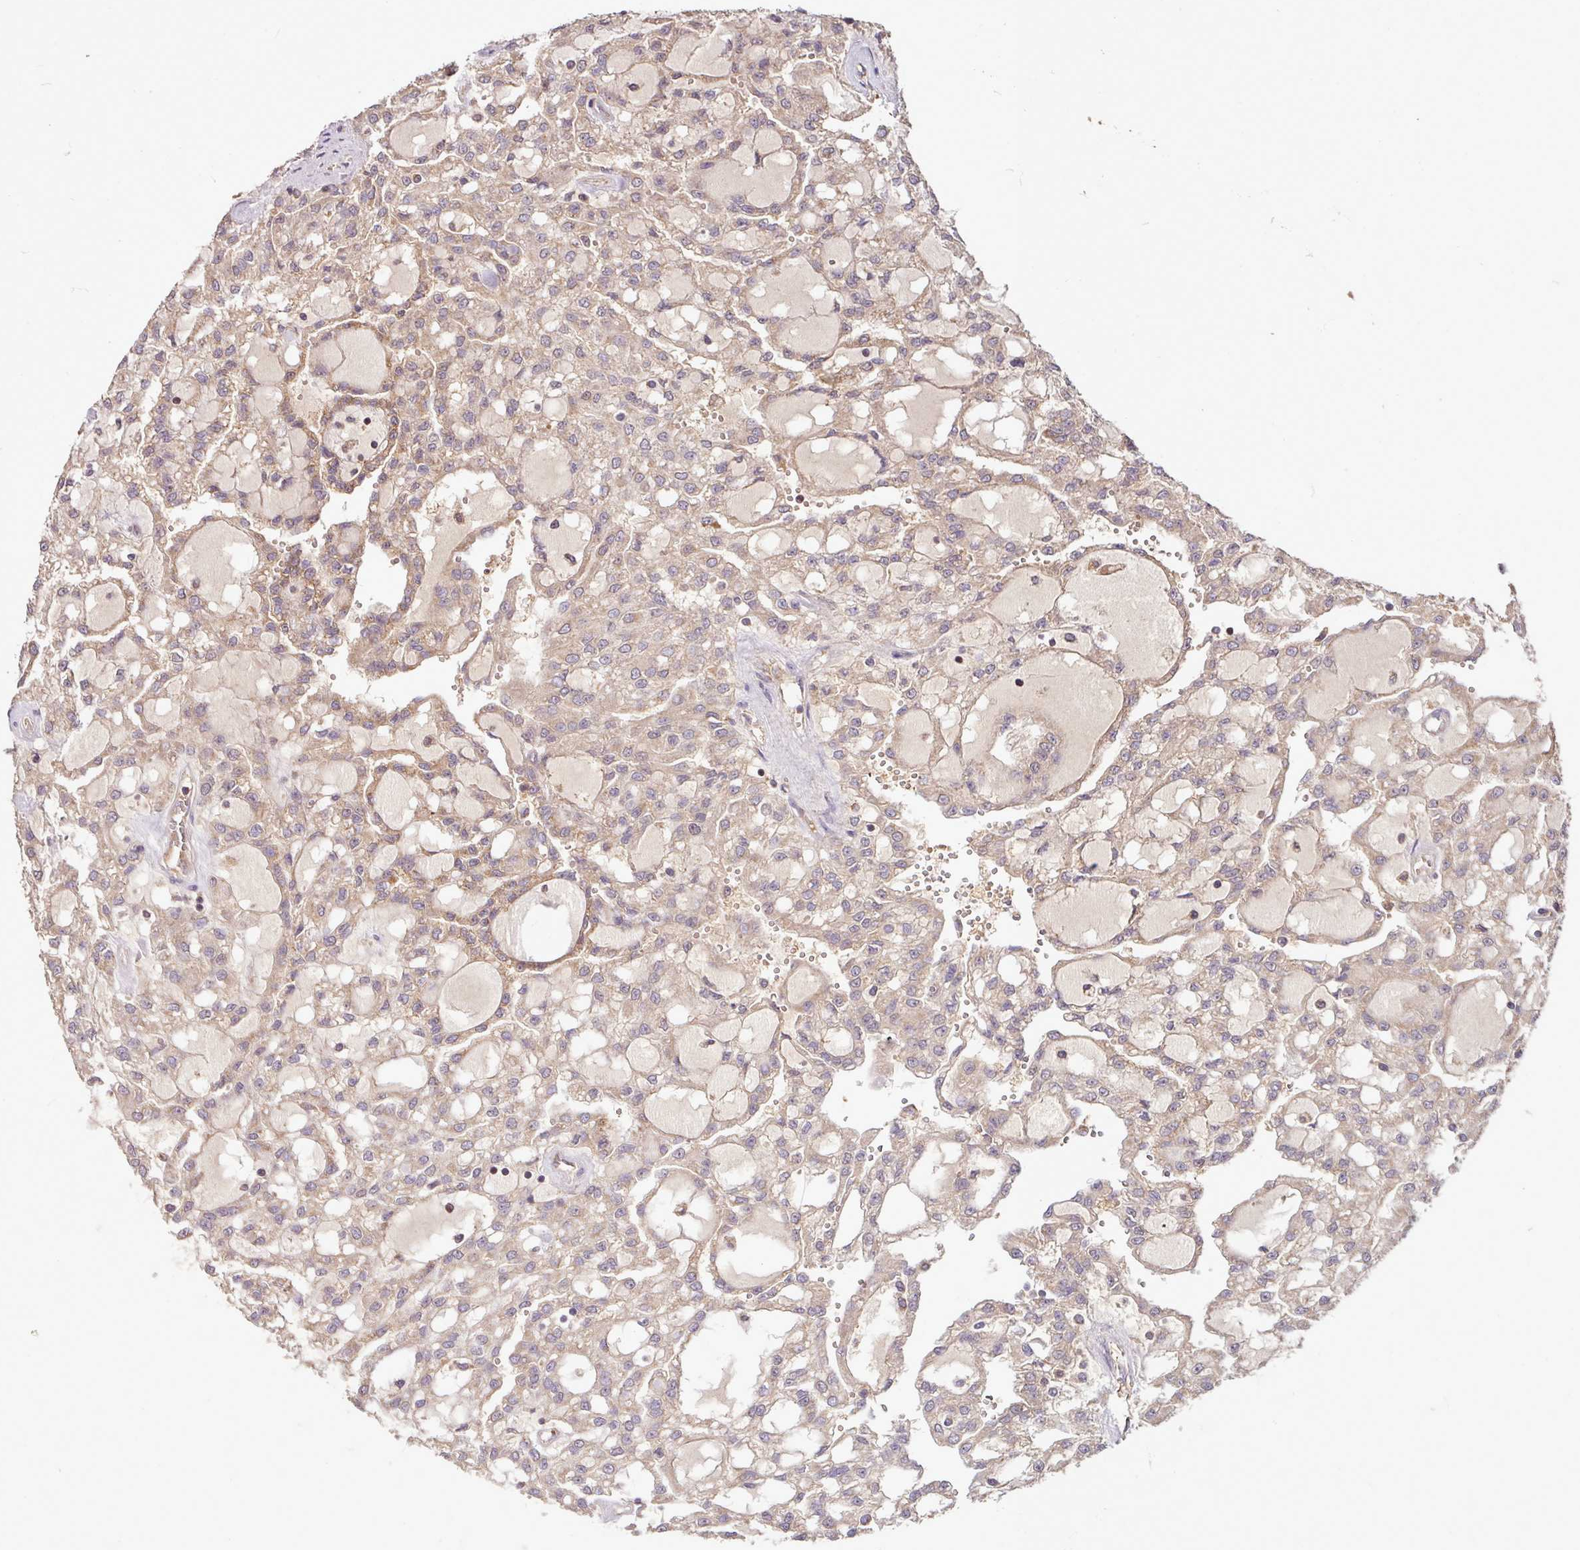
{"staining": {"intensity": "weak", "quantity": ">75%", "location": "cytoplasmic/membranous"}, "tissue": "renal cancer", "cell_type": "Tumor cells", "image_type": "cancer", "snomed": [{"axis": "morphology", "description": "Adenocarcinoma, NOS"}, {"axis": "topography", "description": "Kidney"}], "caption": "Immunohistochemical staining of renal adenocarcinoma displays low levels of weak cytoplasmic/membranous protein staining in approximately >75% of tumor cells. (DAB (3,3'-diaminobenzidine) = brown stain, brightfield microscopy at high magnification).", "gene": "YPEL3", "patient": {"sex": "male", "age": 63}}